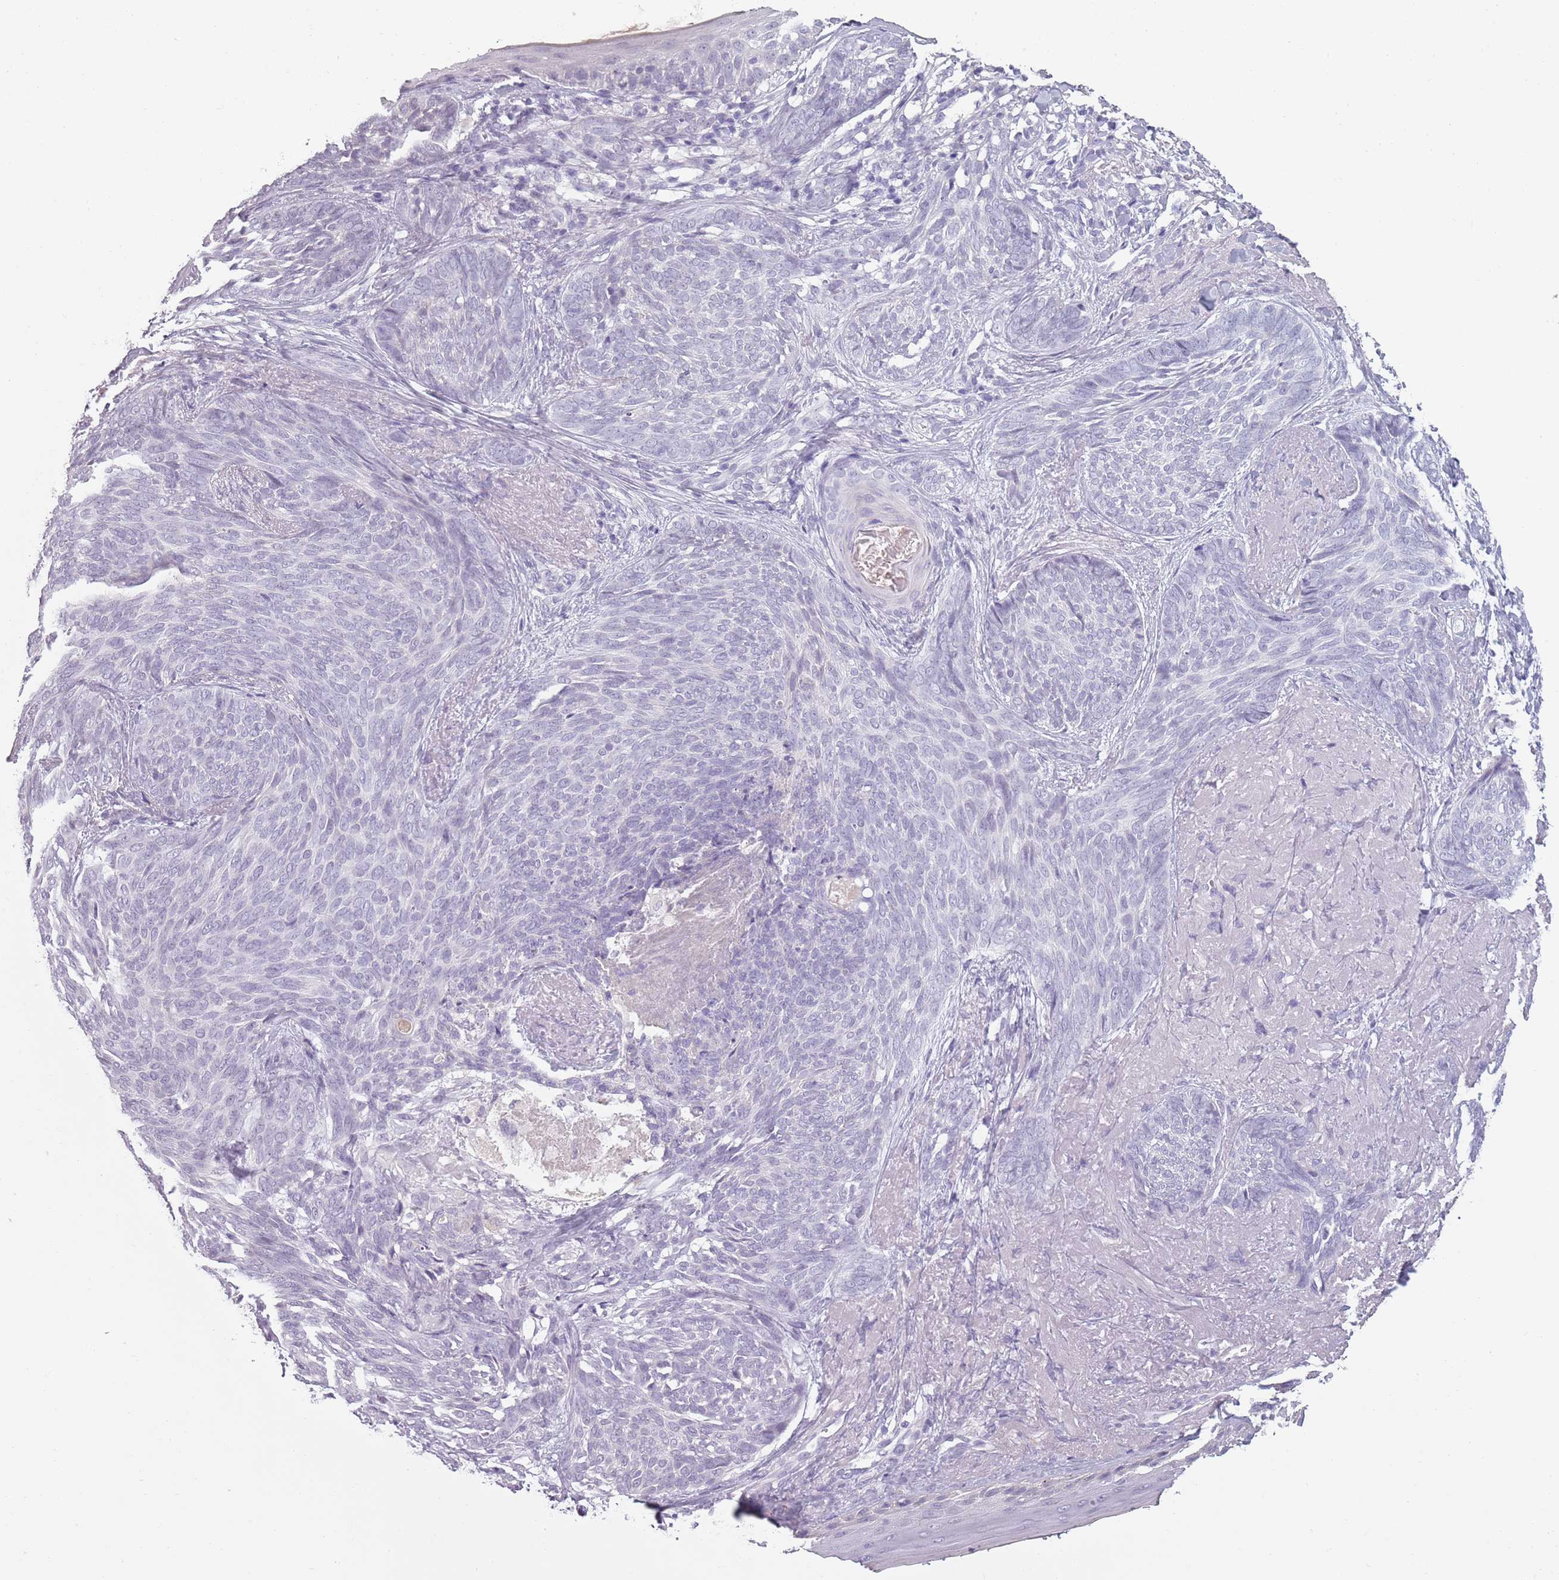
{"staining": {"intensity": "negative", "quantity": "none", "location": "none"}, "tissue": "skin cancer", "cell_type": "Tumor cells", "image_type": "cancer", "snomed": [{"axis": "morphology", "description": "Basal cell carcinoma"}, {"axis": "topography", "description": "Skin"}], "caption": "DAB immunohistochemical staining of human basal cell carcinoma (skin) reveals no significant expression in tumor cells.", "gene": "PIEZO1", "patient": {"sex": "female", "age": 86}}